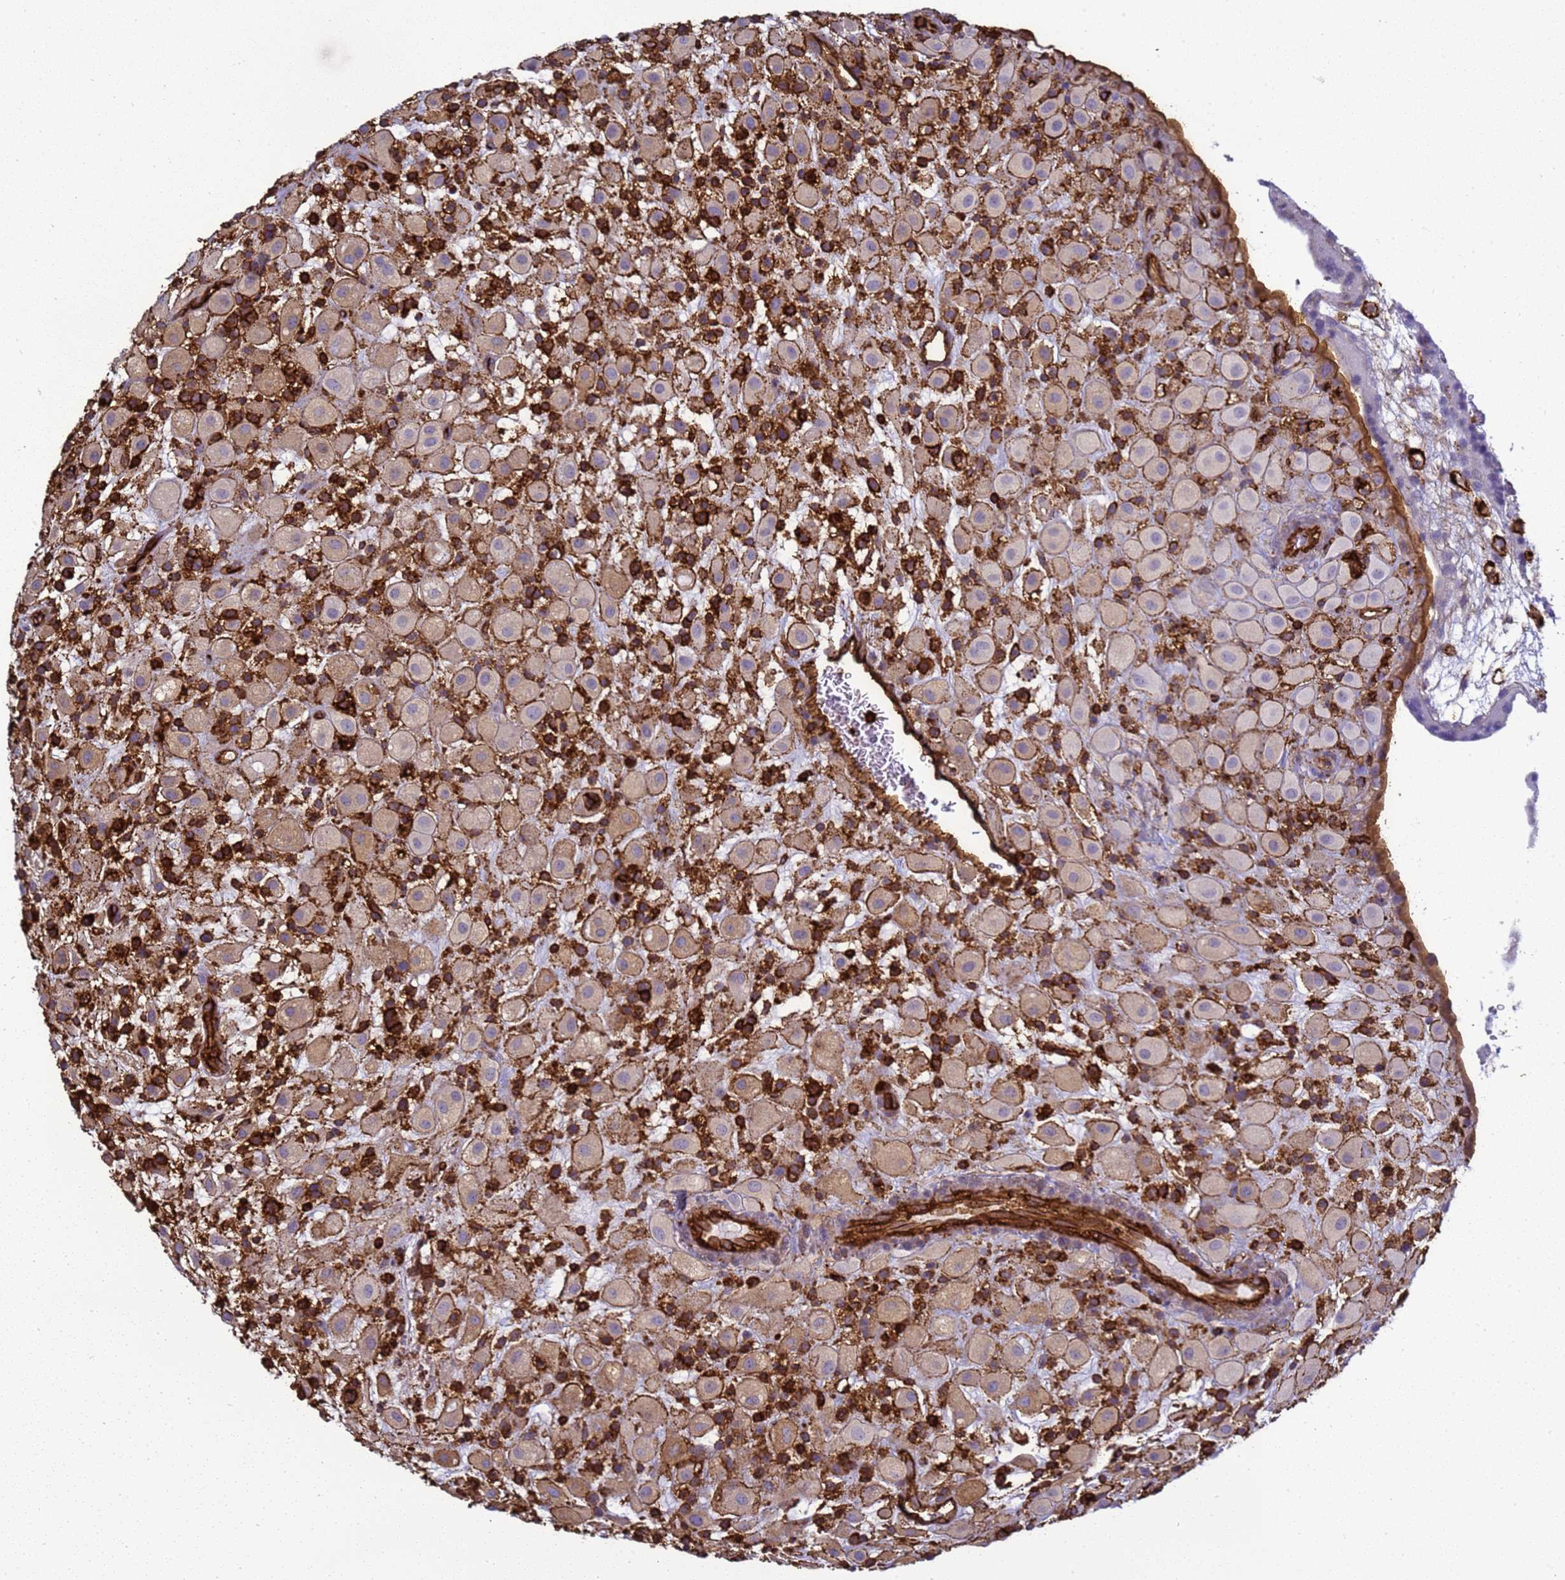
{"staining": {"intensity": "weak", "quantity": ">75%", "location": "cytoplasmic/membranous"}, "tissue": "placenta", "cell_type": "Decidual cells", "image_type": "normal", "snomed": [{"axis": "morphology", "description": "Normal tissue, NOS"}, {"axis": "topography", "description": "Placenta"}], "caption": "Protein expression analysis of benign placenta exhibits weak cytoplasmic/membranous positivity in about >75% of decidual cells. The staining was performed using DAB to visualize the protein expression in brown, while the nuclei were stained in blue with hematoxylin (Magnification: 20x).", "gene": "ZBTB8OS", "patient": {"sex": "female", "age": 35}}